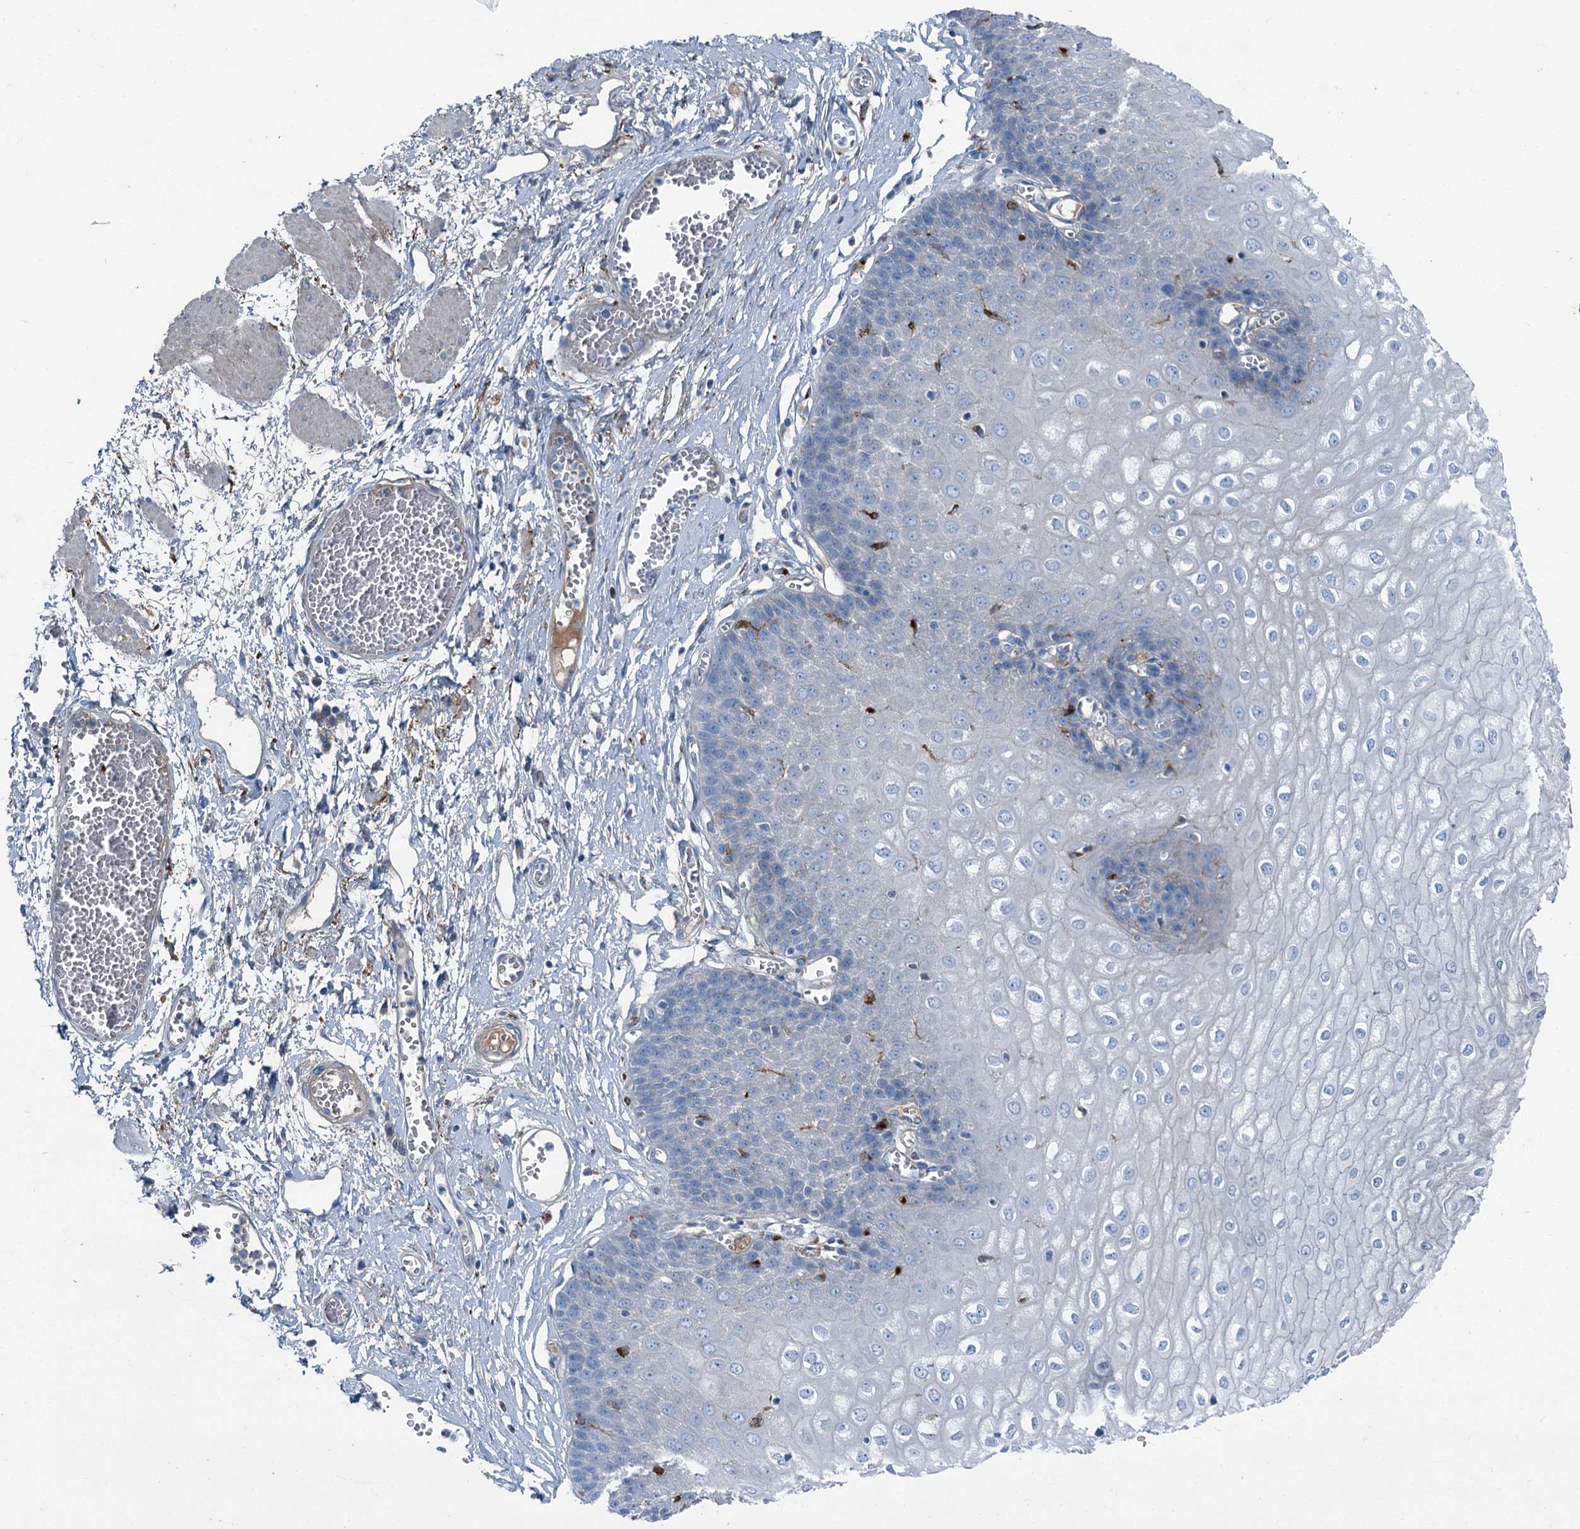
{"staining": {"intensity": "negative", "quantity": "none", "location": "none"}, "tissue": "esophagus", "cell_type": "Squamous epithelial cells", "image_type": "normal", "snomed": [{"axis": "morphology", "description": "Normal tissue, NOS"}, {"axis": "topography", "description": "Esophagus"}], "caption": "This is an IHC histopathology image of benign human esophagus. There is no staining in squamous epithelial cells.", "gene": "AXL", "patient": {"sex": "male", "age": 60}}